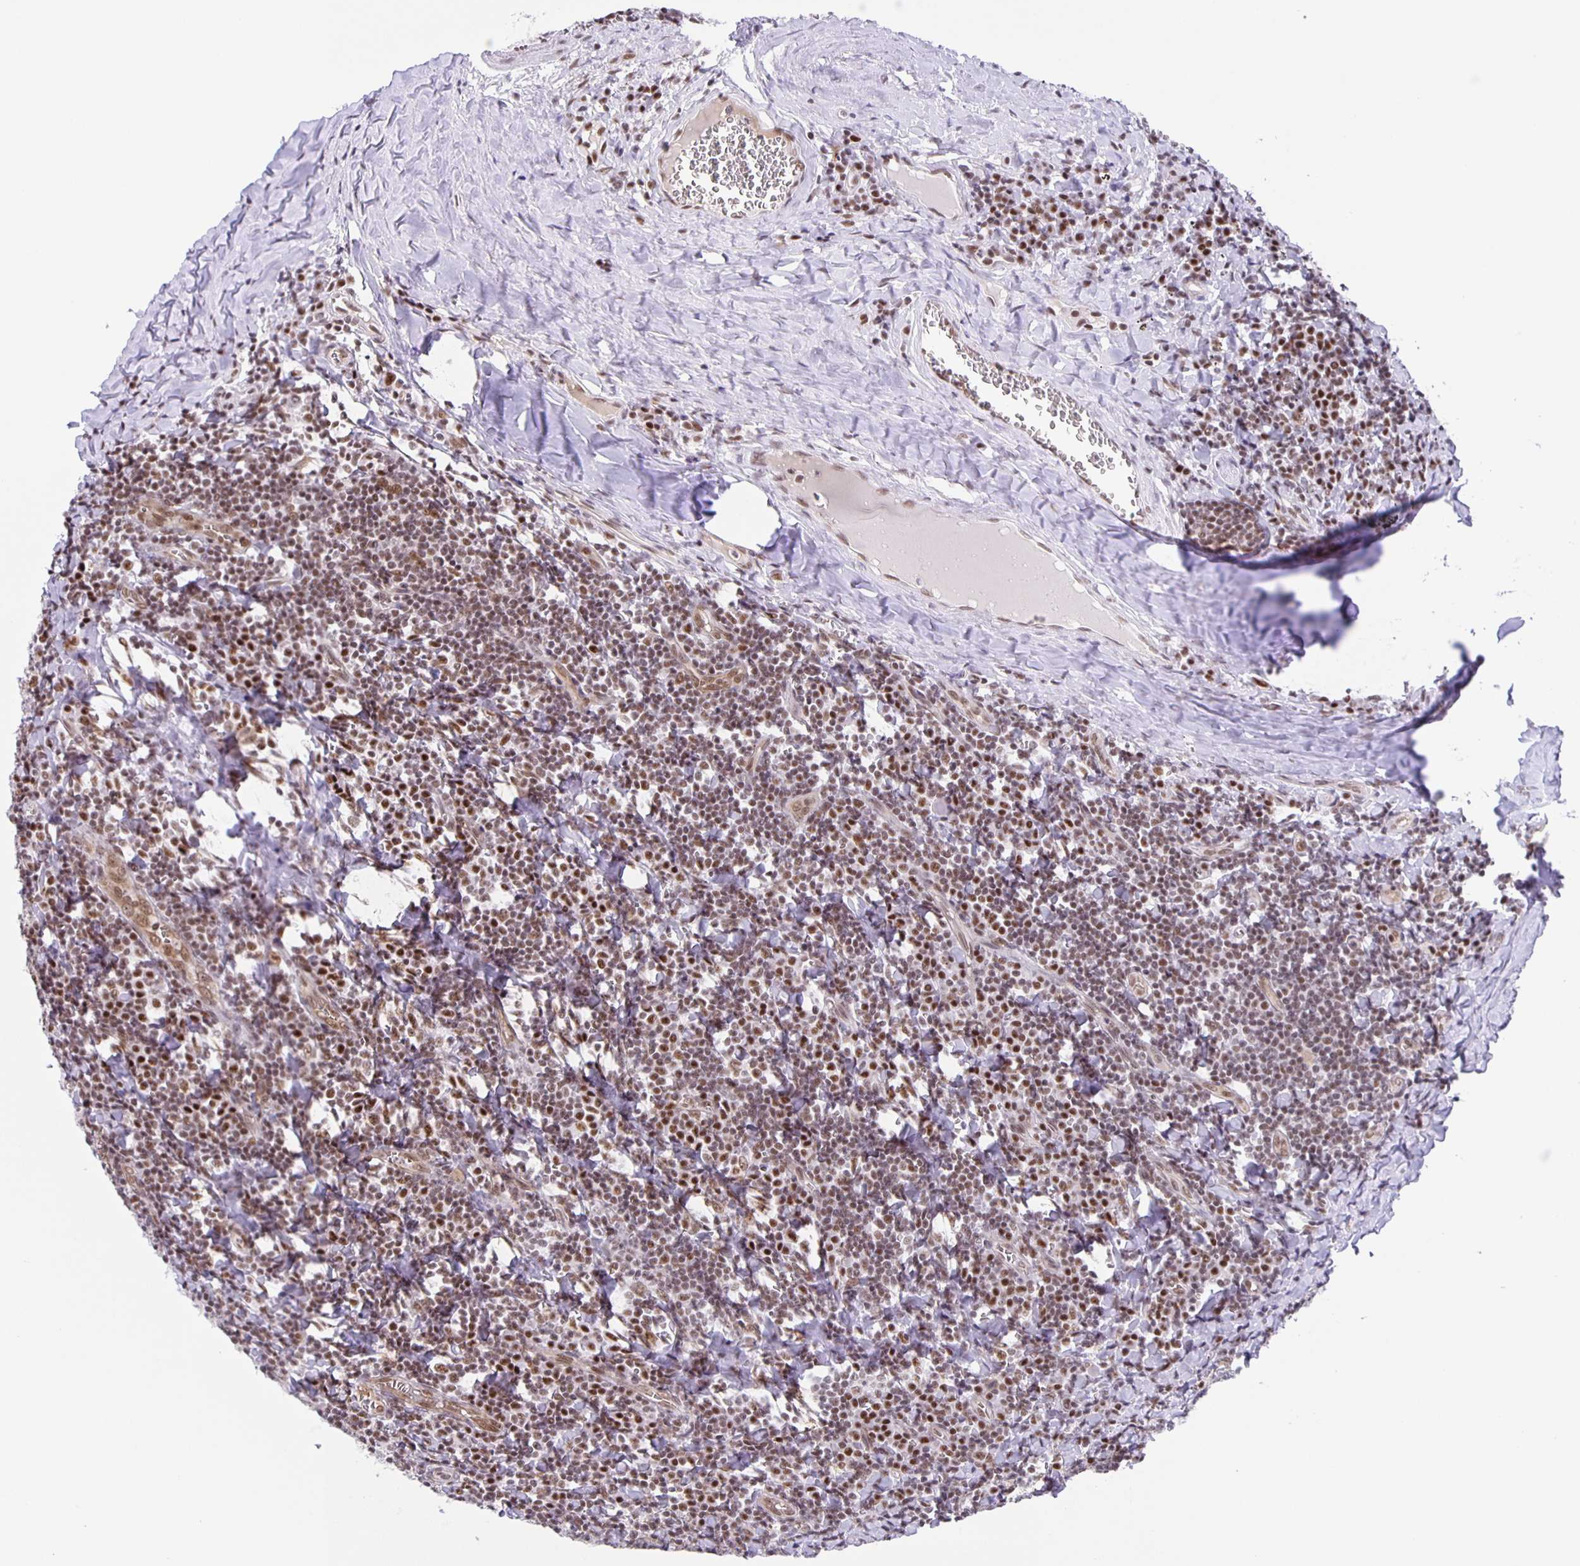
{"staining": {"intensity": "moderate", "quantity": ">75%", "location": "nuclear"}, "tissue": "tonsil", "cell_type": "Germinal center cells", "image_type": "normal", "snomed": [{"axis": "morphology", "description": "Normal tissue, NOS"}, {"axis": "morphology", "description": "Inflammation, NOS"}, {"axis": "topography", "description": "Tonsil"}], "caption": "Immunohistochemistry (DAB (3,3'-diaminobenzidine)) staining of benign tonsil displays moderate nuclear protein expression in about >75% of germinal center cells. (Brightfield microscopy of DAB IHC at high magnification).", "gene": "ZRANB2", "patient": {"sex": "female", "age": 31}}